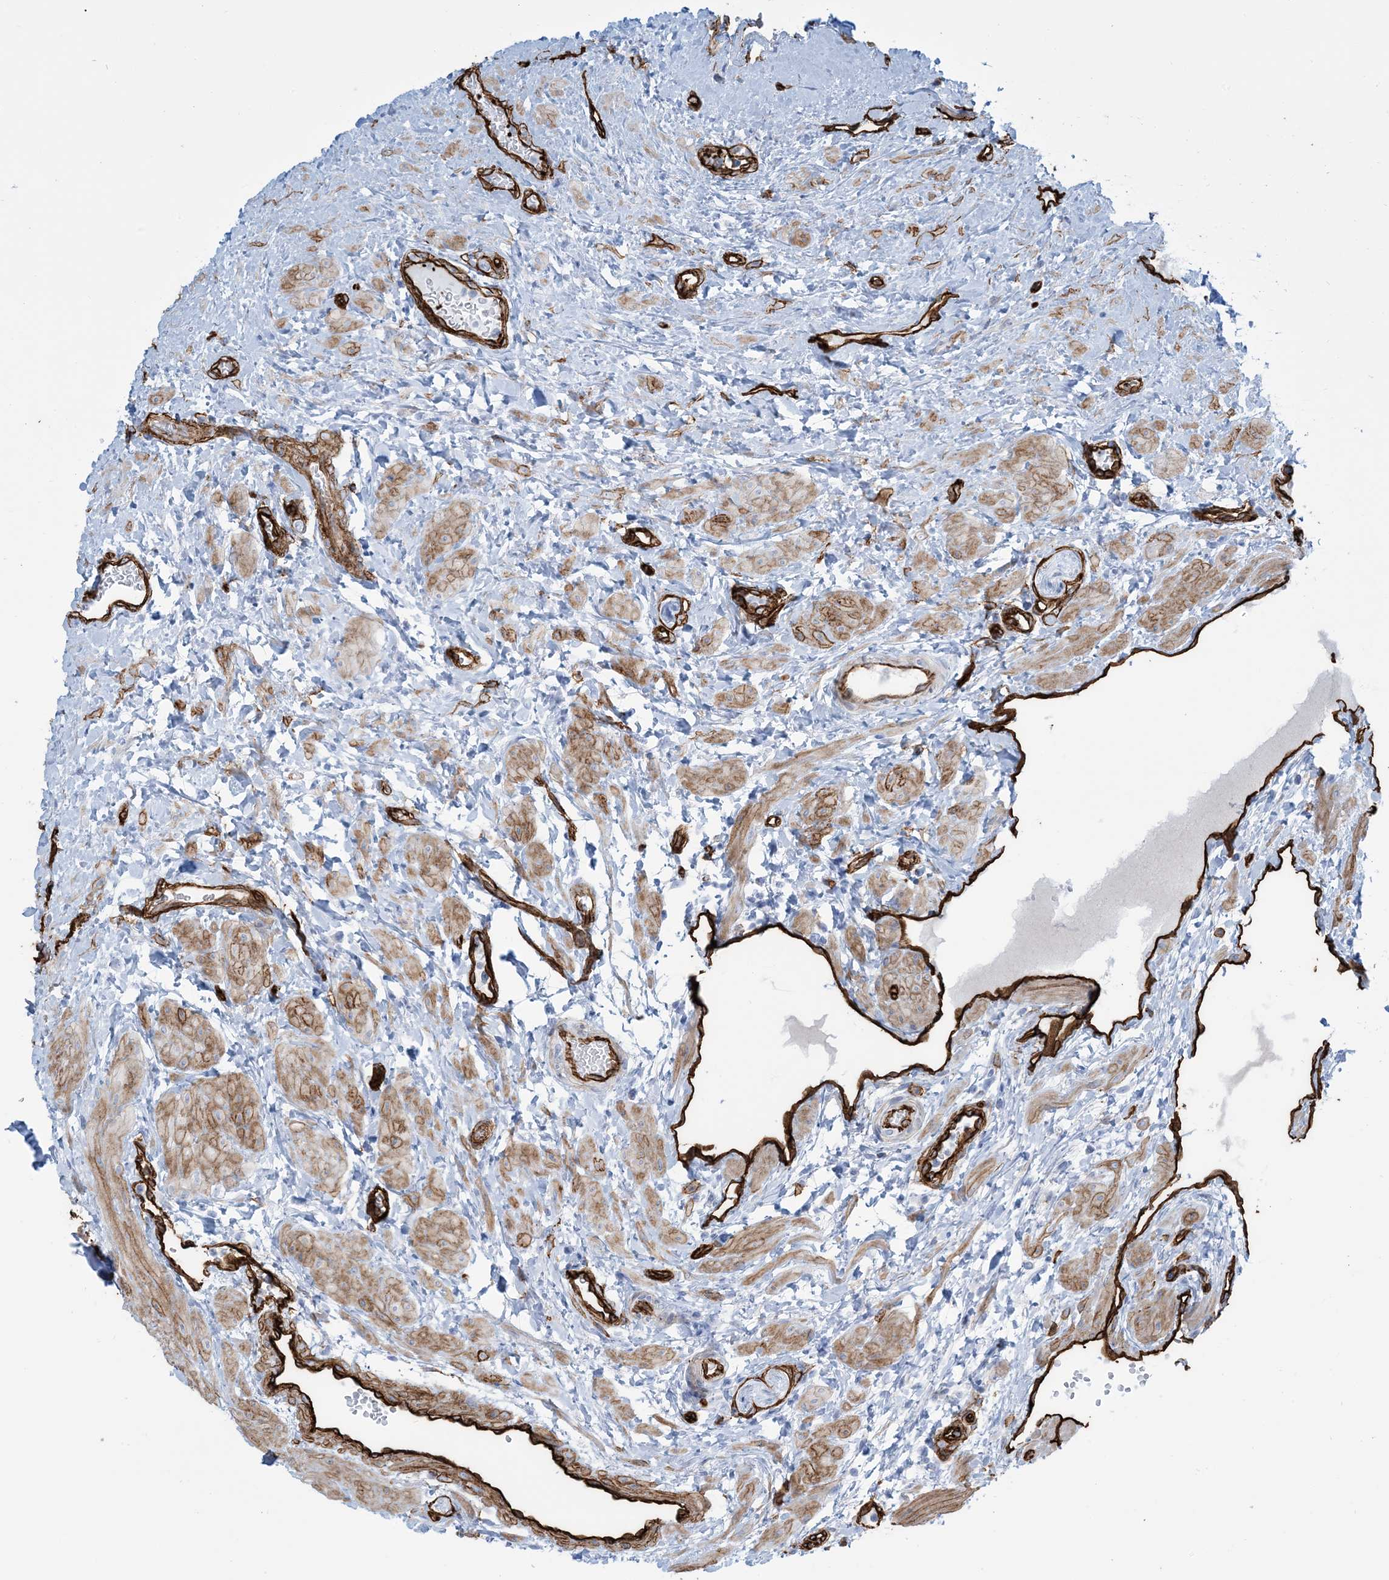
{"staining": {"intensity": "moderate", "quantity": "<25%", "location": "cytoplasmic/membranous"}, "tissue": "ovary", "cell_type": "Ovarian stroma cells", "image_type": "normal", "snomed": [{"axis": "morphology", "description": "Normal tissue, NOS"}, {"axis": "morphology", "description": "Cyst, NOS"}, {"axis": "topography", "description": "Ovary"}], "caption": "A micrograph of human ovary stained for a protein reveals moderate cytoplasmic/membranous brown staining in ovarian stroma cells. (DAB (3,3'-diaminobenzidine) IHC, brown staining for protein, blue staining for nuclei).", "gene": "EPS8L3", "patient": {"sex": "female", "age": 33}}